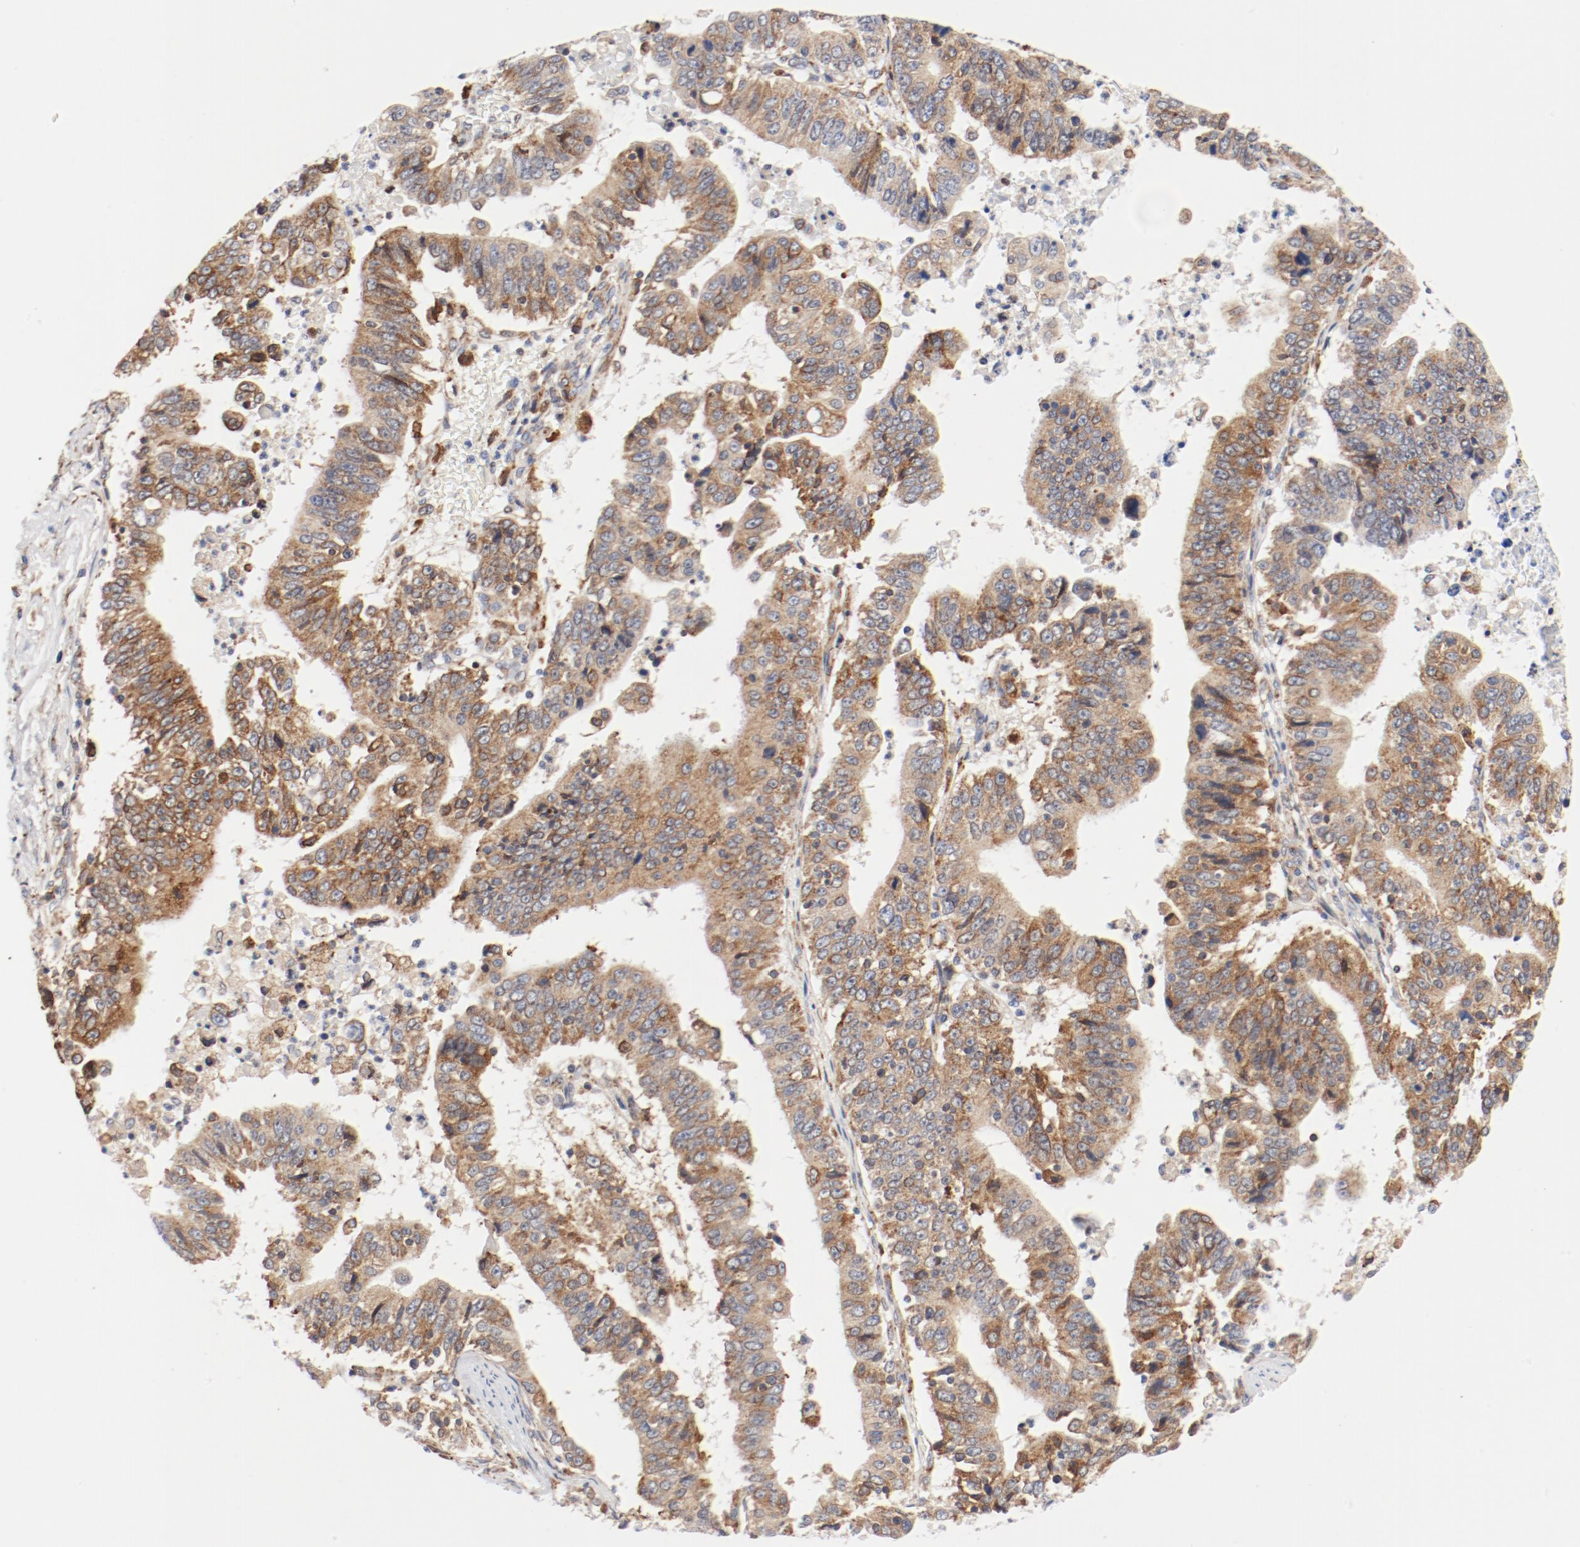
{"staining": {"intensity": "moderate", "quantity": ">75%", "location": "cytoplasmic/membranous"}, "tissue": "stomach cancer", "cell_type": "Tumor cells", "image_type": "cancer", "snomed": [{"axis": "morphology", "description": "Adenocarcinoma, NOS"}, {"axis": "topography", "description": "Stomach, upper"}], "caption": "A medium amount of moderate cytoplasmic/membranous expression is appreciated in approximately >75% of tumor cells in stomach cancer tissue.", "gene": "PDPK1", "patient": {"sex": "female", "age": 50}}